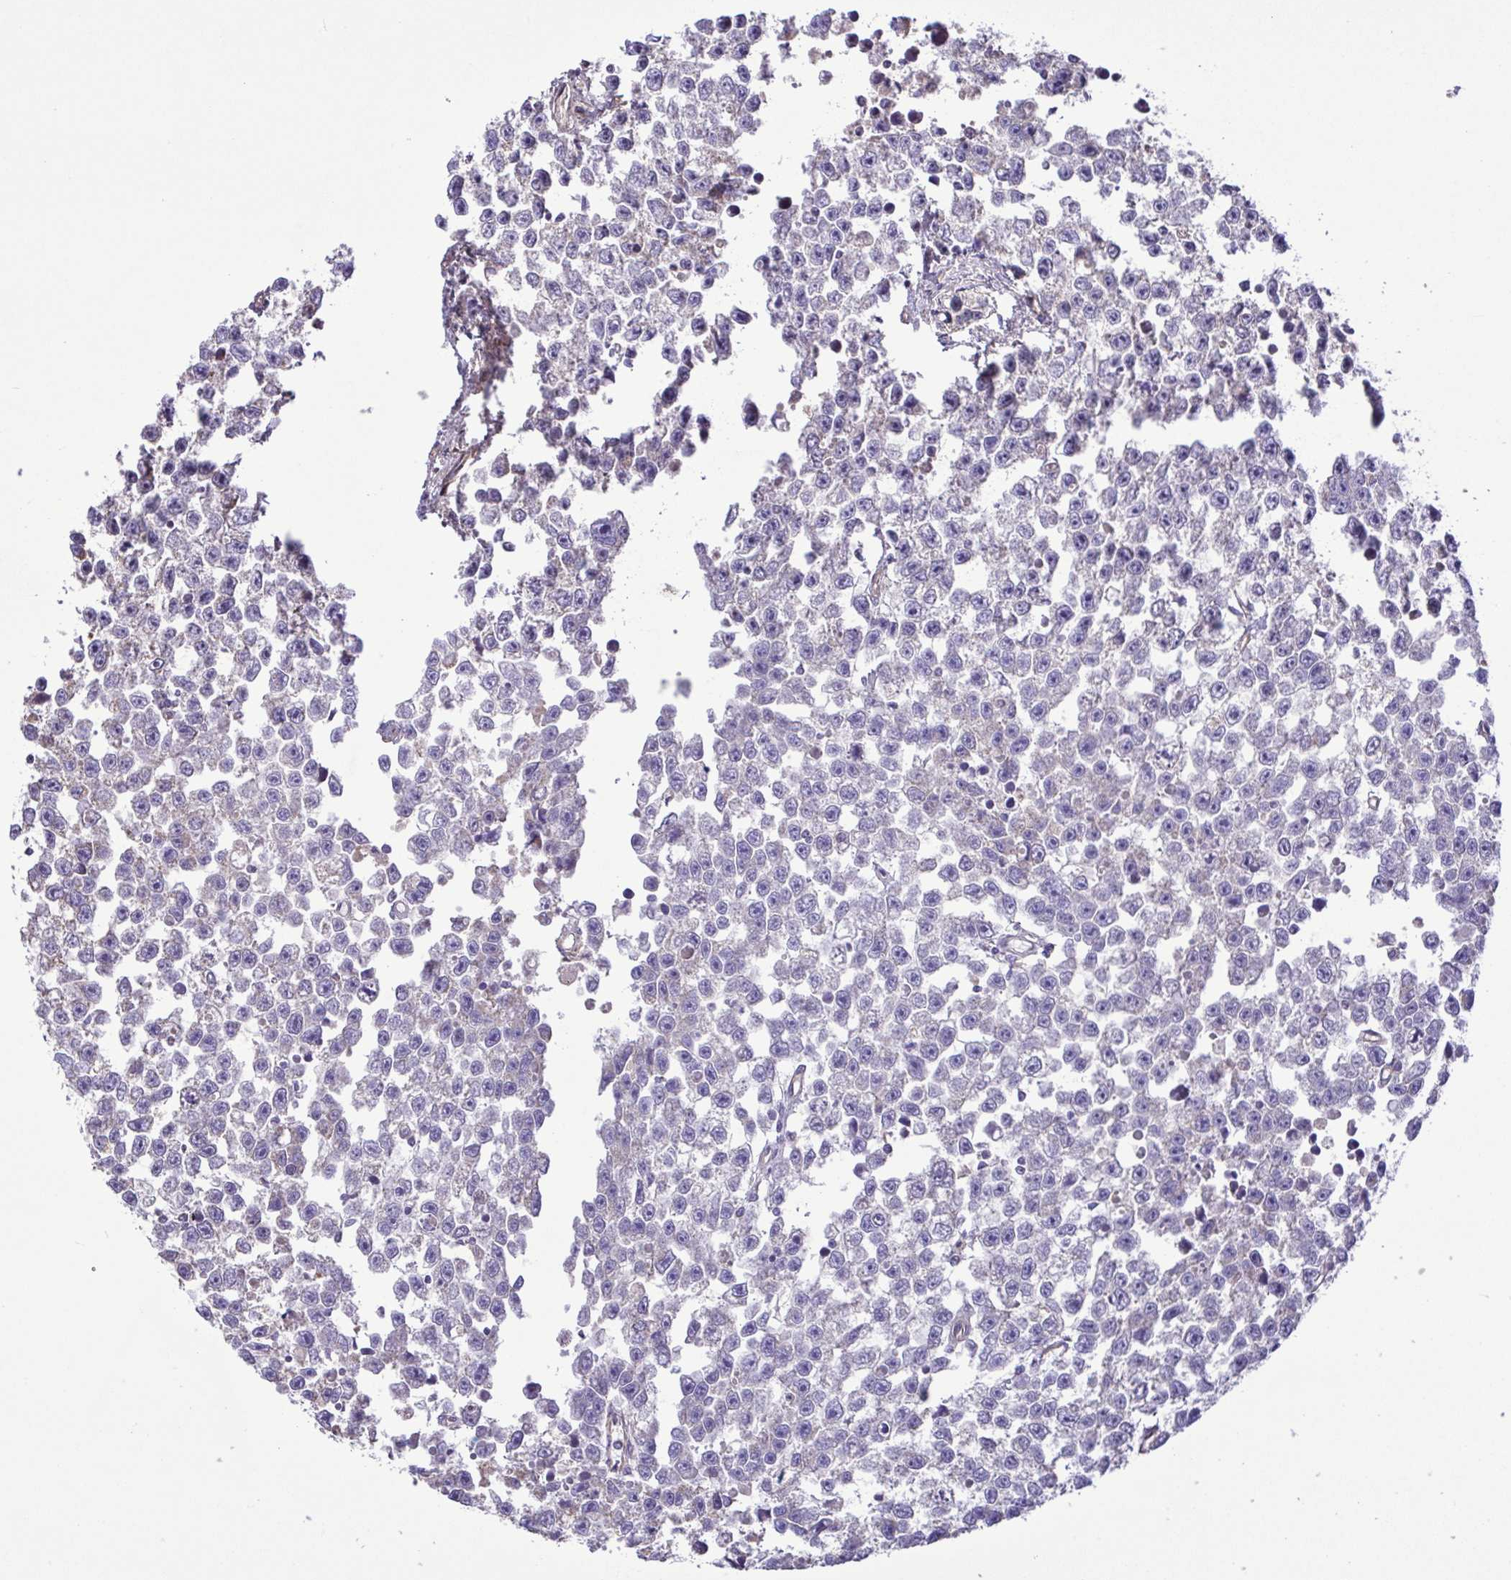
{"staining": {"intensity": "negative", "quantity": "none", "location": "none"}, "tissue": "testis cancer", "cell_type": "Tumor cells", "image_type": "cancer", "snomed": [{"axis": "morphology", "description": "Seminoma, NOS"}, {"axis": "topography", "description": "Testis"}], "caption": "An immunohistochemistry (IHC) image of testis seminoma is shown. There is no staining in tumor cells of testis seminoma.", "gene": "FLT1", "patient": {"sex": "male", "age": 26}}